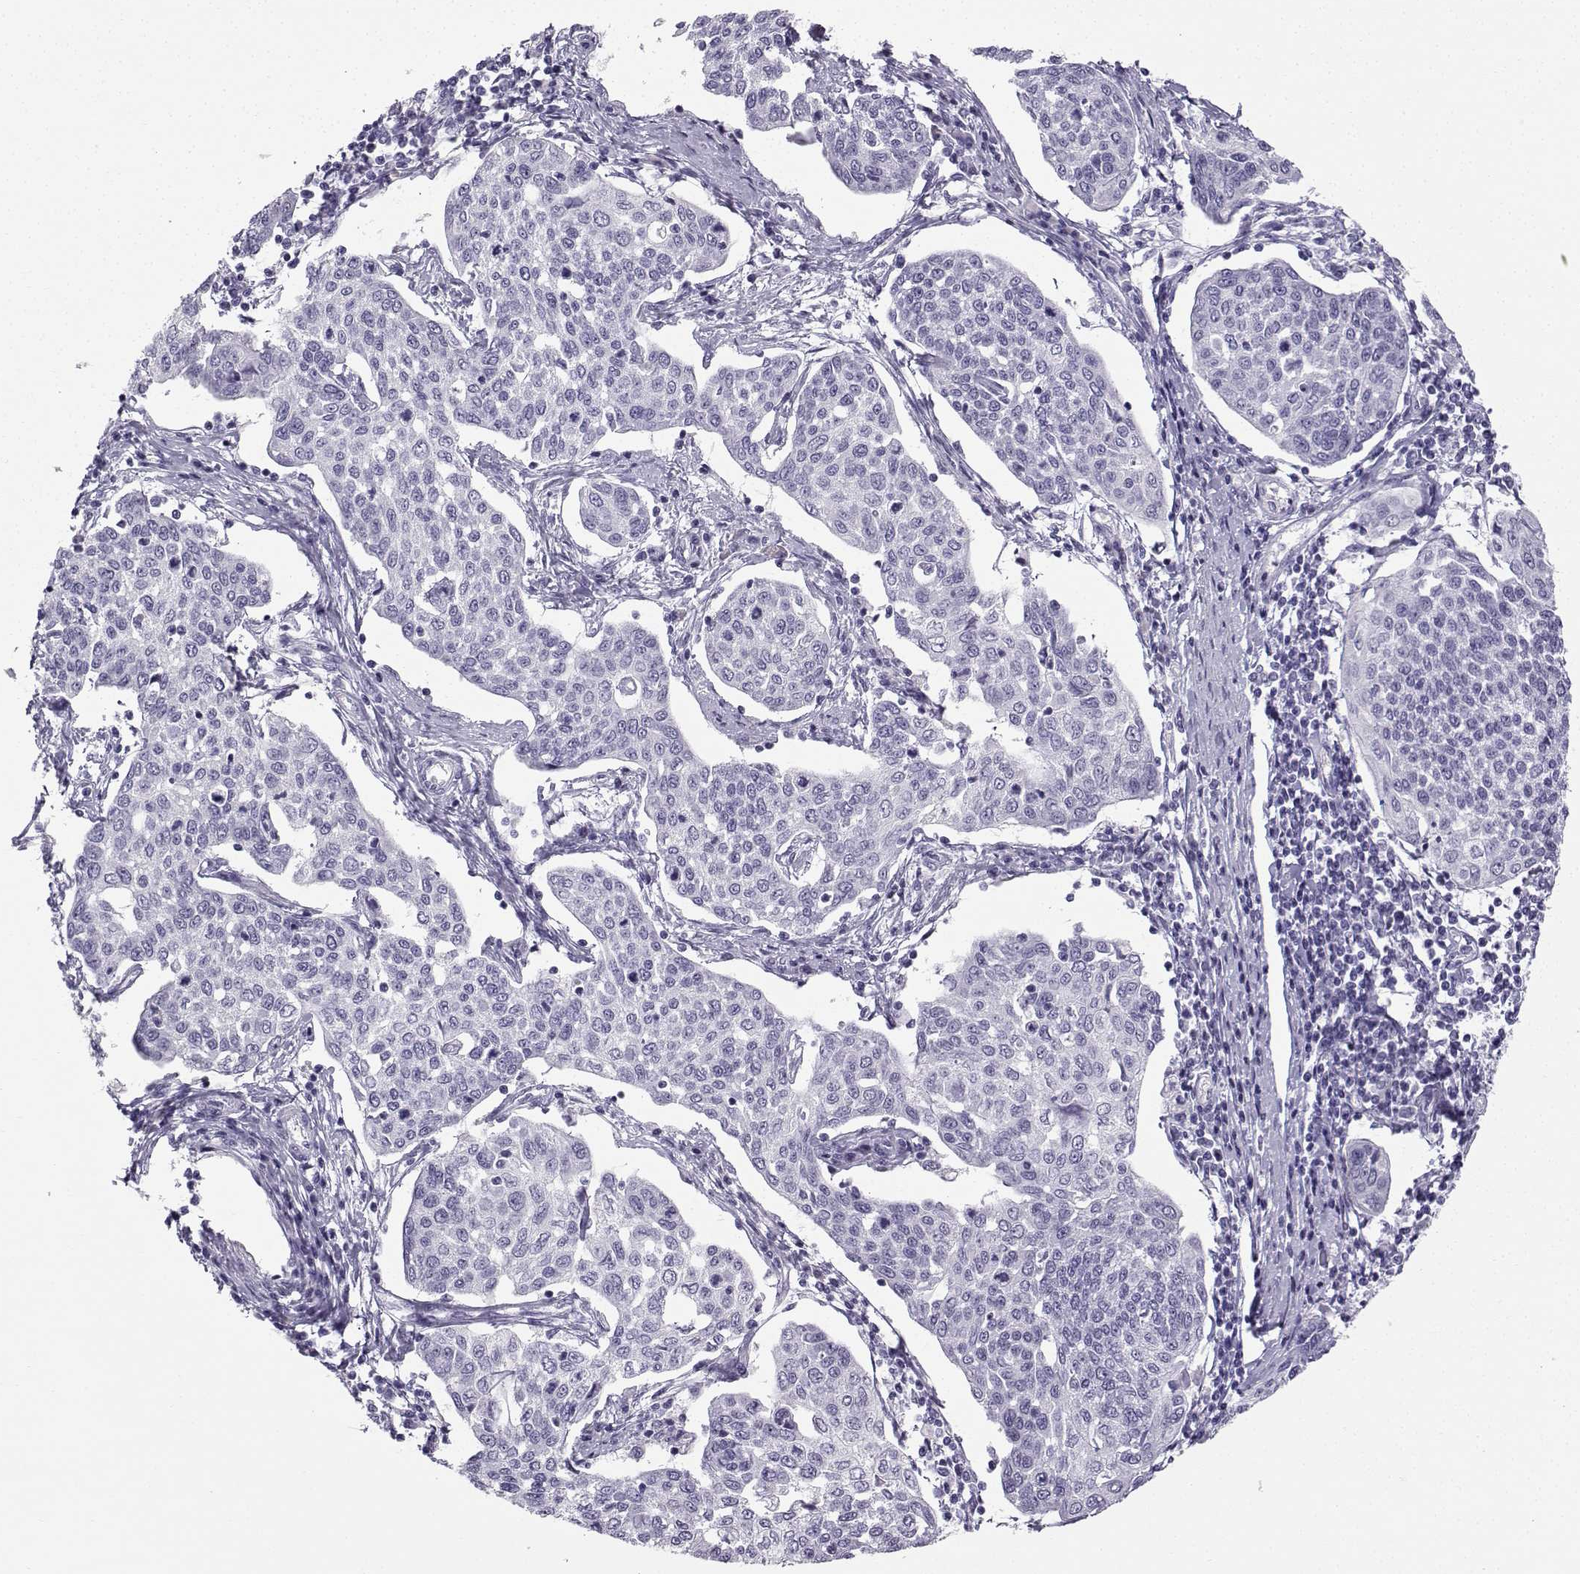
{"staining": {"intensity": "negative", "quantity": "none", "location": "none"}, "tissue": "cervical cancer", "cell_type": "Tumor cells", "image_type": "cancer", "snomed": [{"axis": "morphology", "description": "Squamous cell carcinoma, NOS"}, {"axis": "topography", "description": "Cervix"}], "caption": "The immunohistochemistry micrograph has no significant expression in tumor cells of squamous cell carcinoma (cervical) tissue. Brightfield microscopy of IHC stained with DAB (3,3'-diaminobenzidine) (brown) and hematoxylin (blue), captured at high magnification.", "gene": "ZBTB8B", "patient": {"sex": "female", "age": 34}}